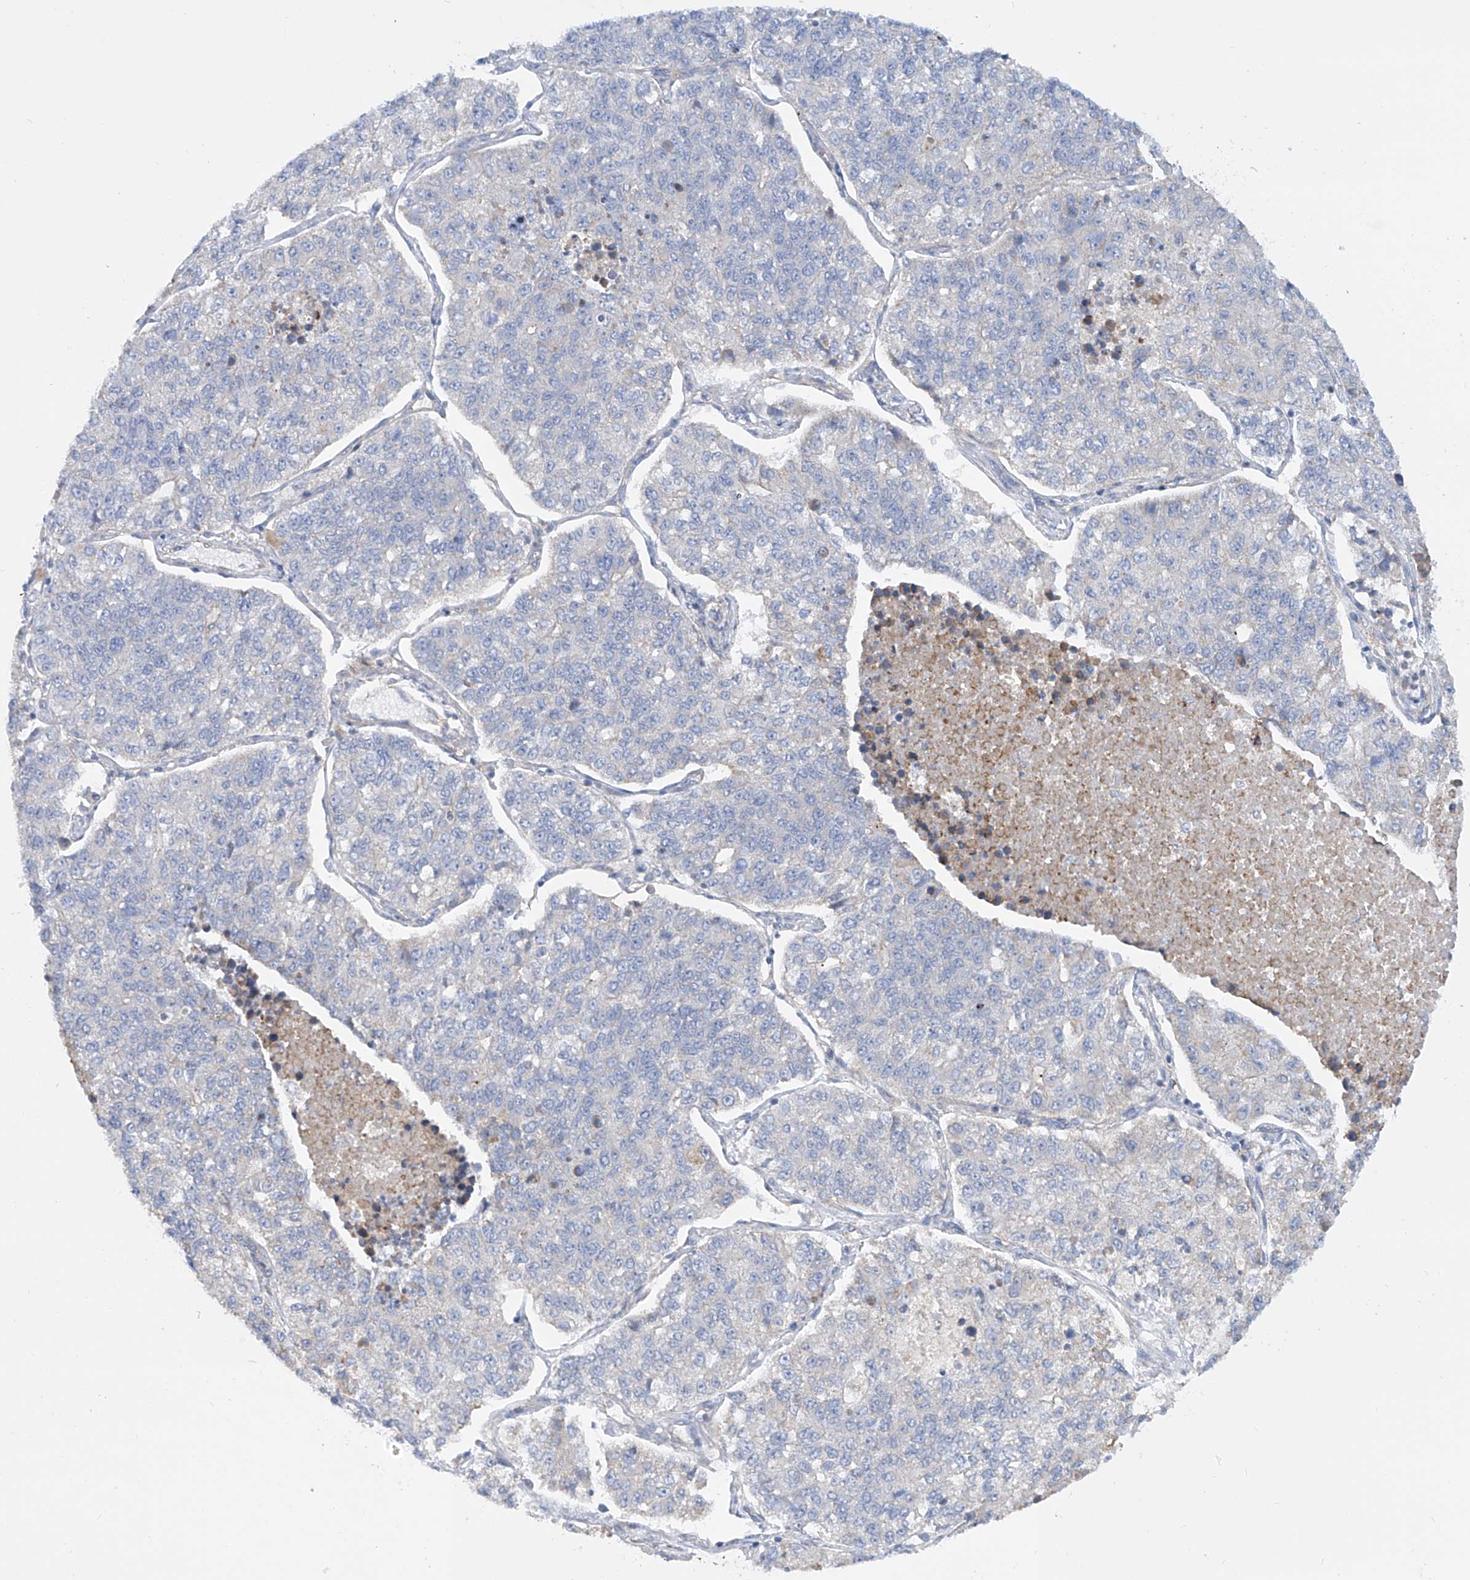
{"staining": {"intensity": "negative", "quantity": "none", "location": "none"}, "tissue": "lung cancer", "cell_type": "Tumor cells", "image_type": "cancer", "snomed": [{"axis": "morphology", "description": "Adenocarcinoma, NOS"}, {"axis": "topography", "description": "Lung"}], "caption": "This image is of lung cancer (adenocarcinoma) stained with immunohistochemistry (IHC) to label a protein in brown with the nuclei are counter-stained blue. There is no staining in tumor cells.", "gene": "TMEM209", "patient": {"sex": "male", "age": 49}}